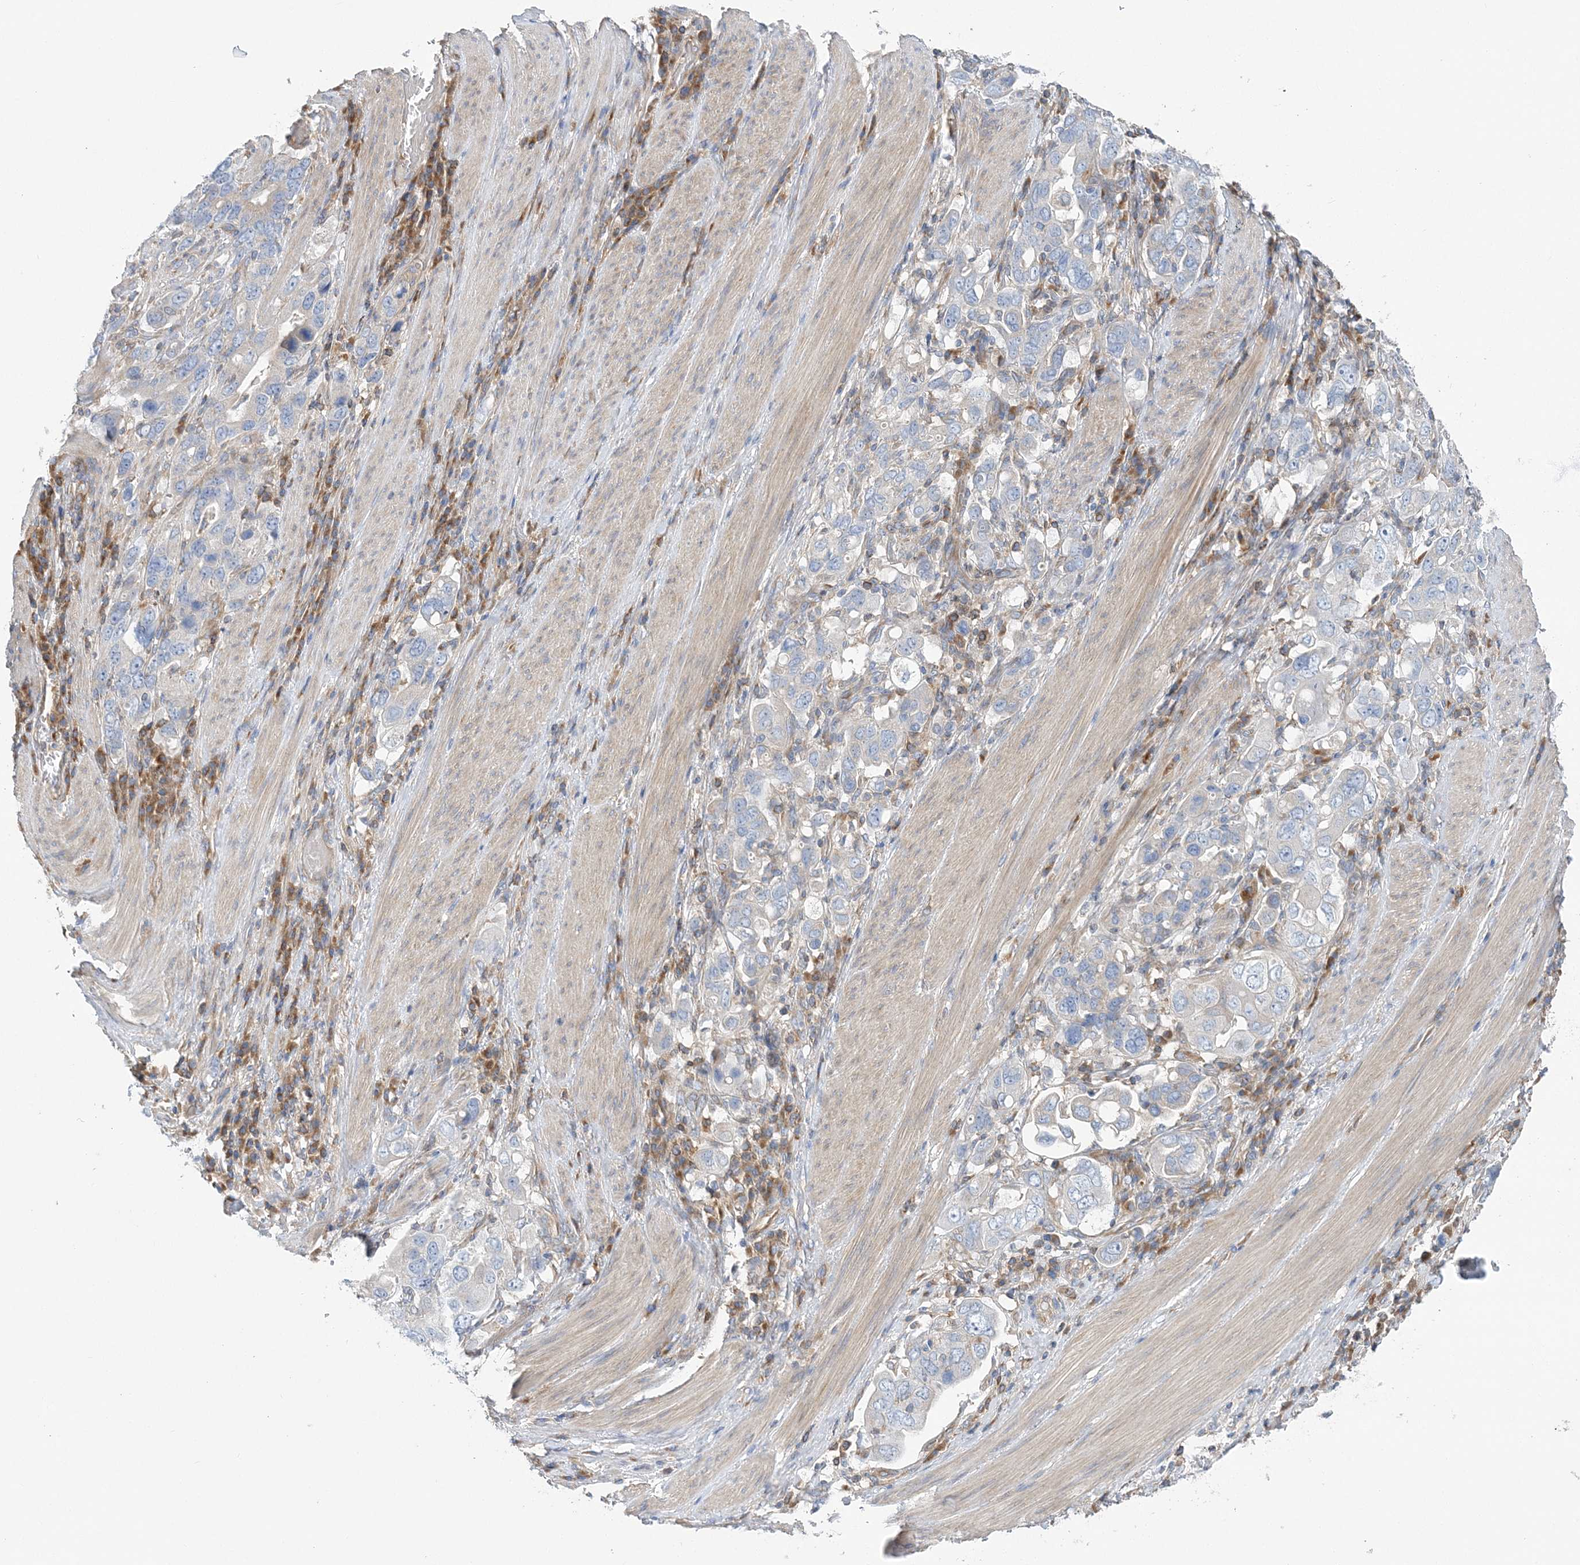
{"staining": {"intensity": "negative", "quantity": "none", "location": "none"}, "tissue": "stomach cancer", "cell_type": "Tumor cells", "image_type": "cancer", "snomed": [{"axis": "morphology", "description": "Adenocarcinoma, NOS"}, {"axis": "topography", "description": "Stomach, upper"}], "caption": "This is a image of IHC staining of adenocarcinoma (stomach), which shows no positivity in tumor cells.", "gene": "FAM114A2", "patient": {"sex": "male", "age": 62}}